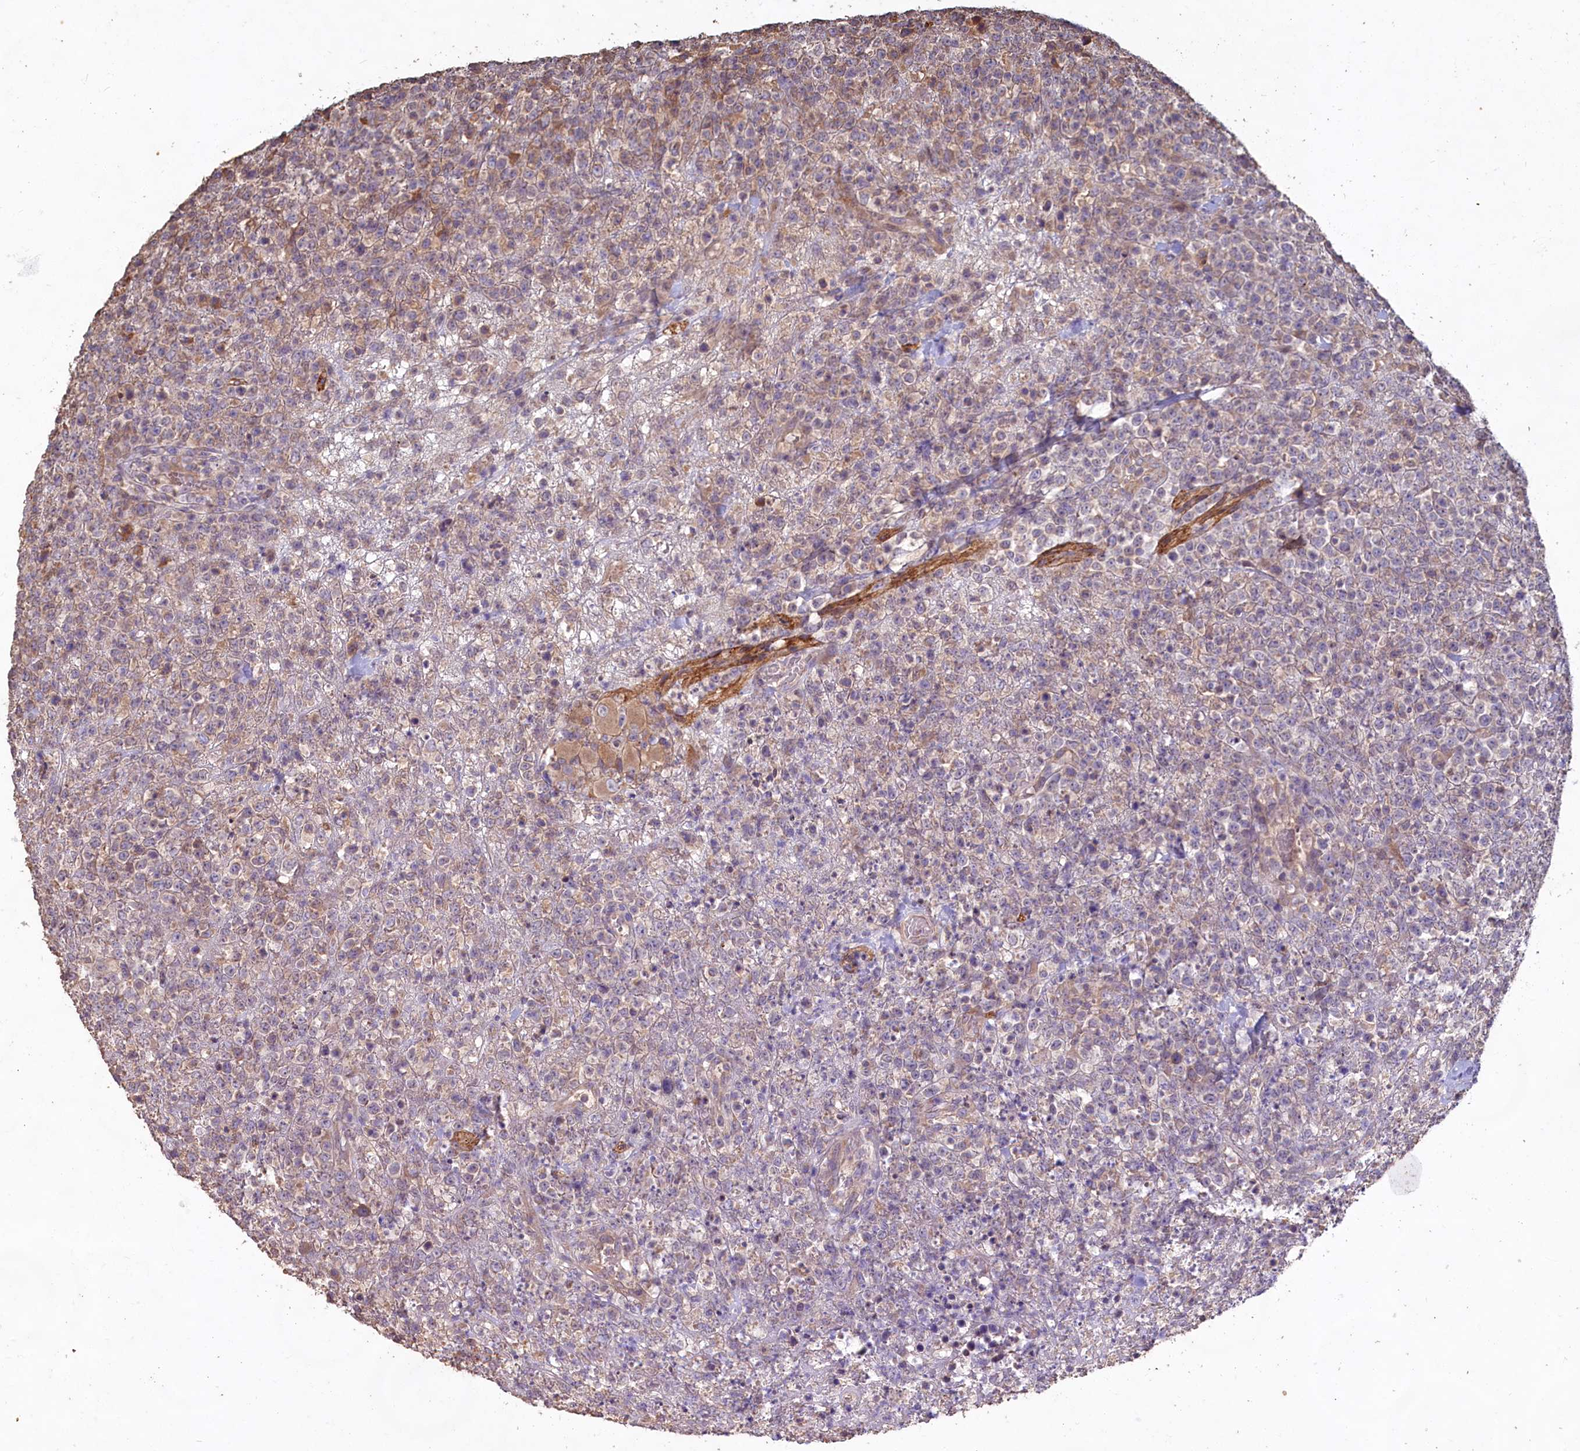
{"staining": {"intensity": "weak", "quantity": "<25%", "location": "cytoplasmic/membranous"}, "tissue": "lymphoma", "cell_type": "Tumor cells", "image_type": "cancer", "snomed": [{"axis": "morphology", "description": "Malignant lymphoma, non-Hodgkin's type, High grade"}, {"axis": "topography", "description": "Colon"}], "caption": "There is no significant expression in tumor cells of lymphoma.", "gene": "FUNDC1", "patient": {"sex": "female", "age": 53}}